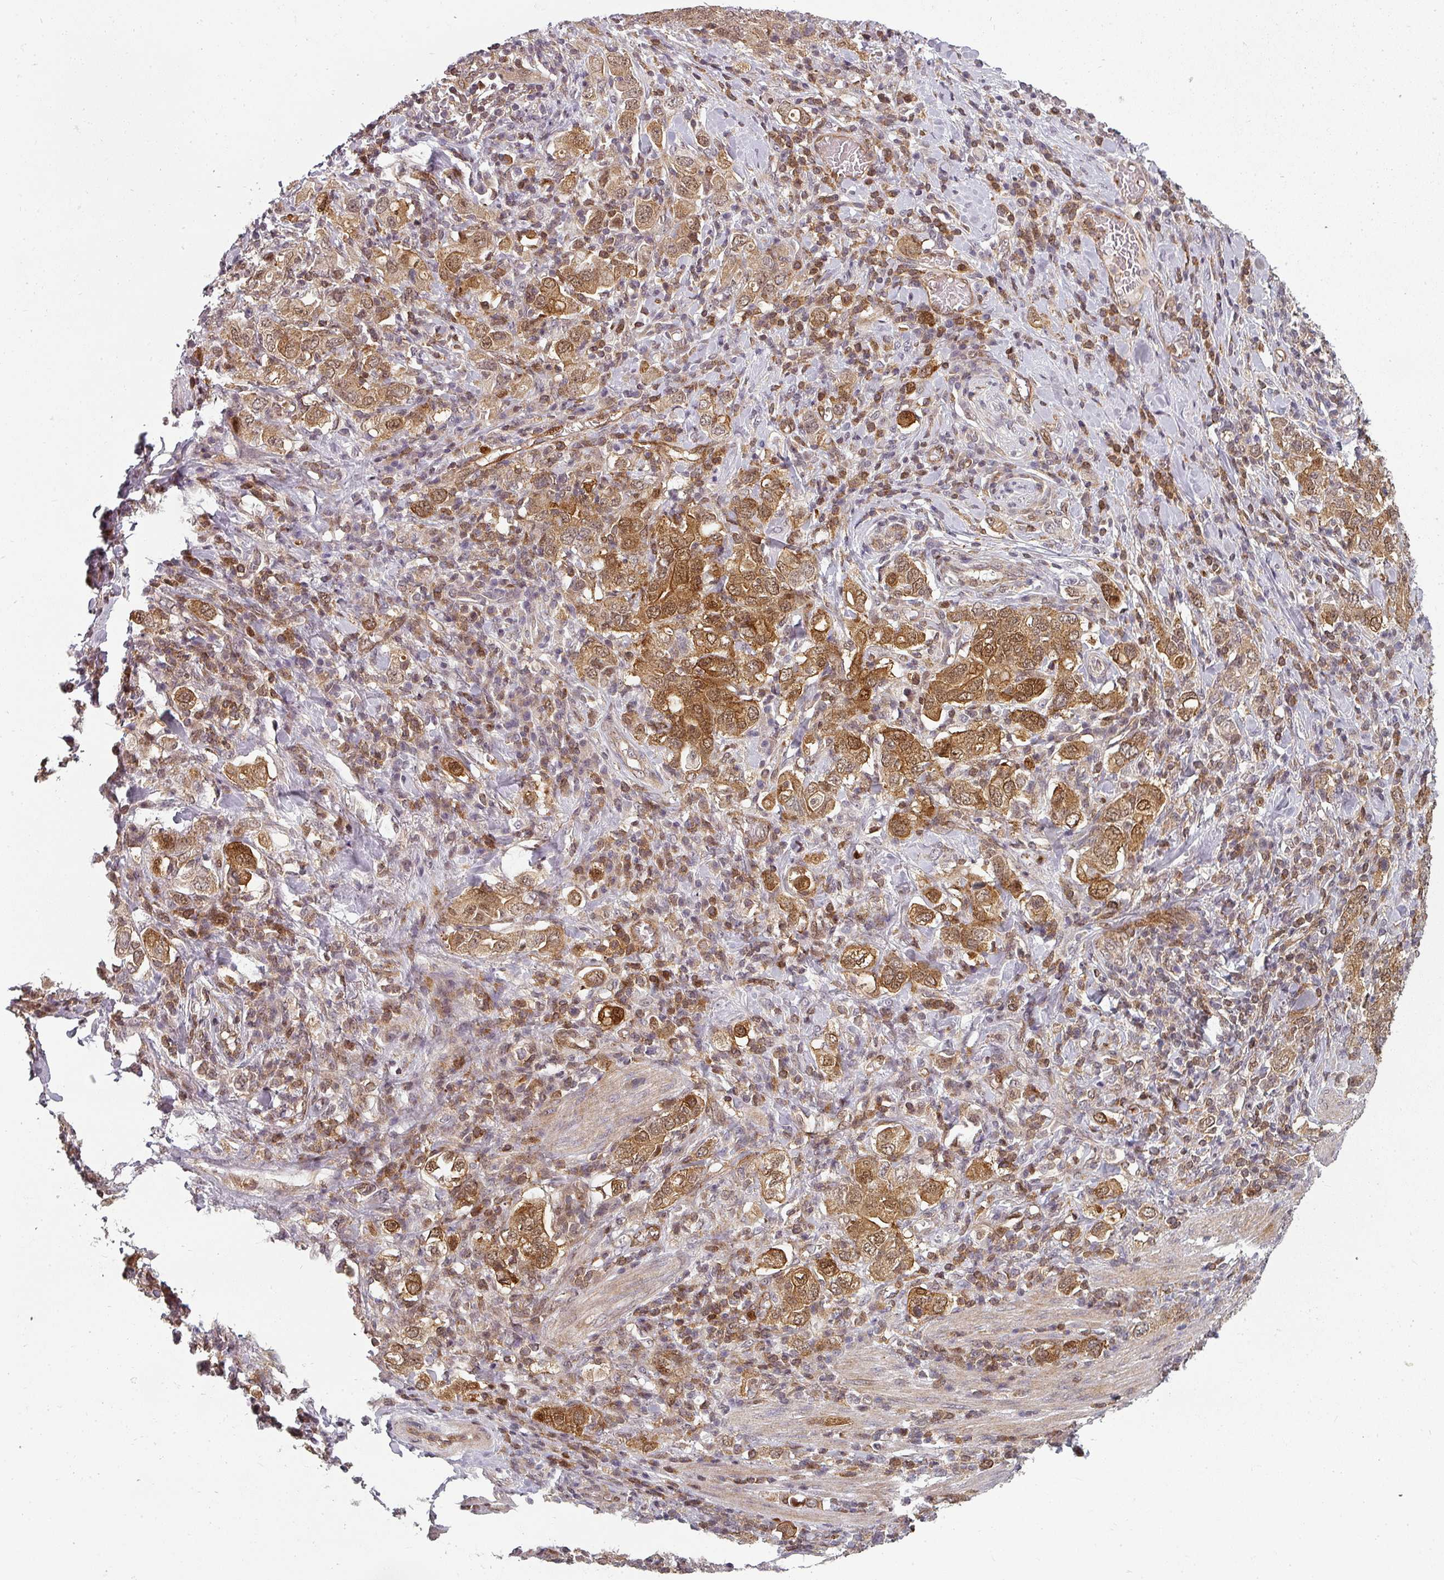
{"staining": {"intensity": "moderate", "quantity": ">75%", "location": "cytoplasmic/membranous"}, "tissue": "stomach cancer", "cell_type": "Tumor cells", "image_type": "cancer", "snomed": [{"axis": "morphology", "description": "Adenocarcinoma, NOS"}, {"axis": "topography", "description": "Stomach, upper"}, {"axis": "topography", "description": "Stomach"}], "caption": "IHC photomicrograph of human adenocarcinoma (stomach) stained for a protein (brown), which displays medium levels of moderate cytoplasmic/membranous staining in about >75% of tumor cells.", "gene": "CLIC1", "patient": {"sex": "male", "age": 62}}